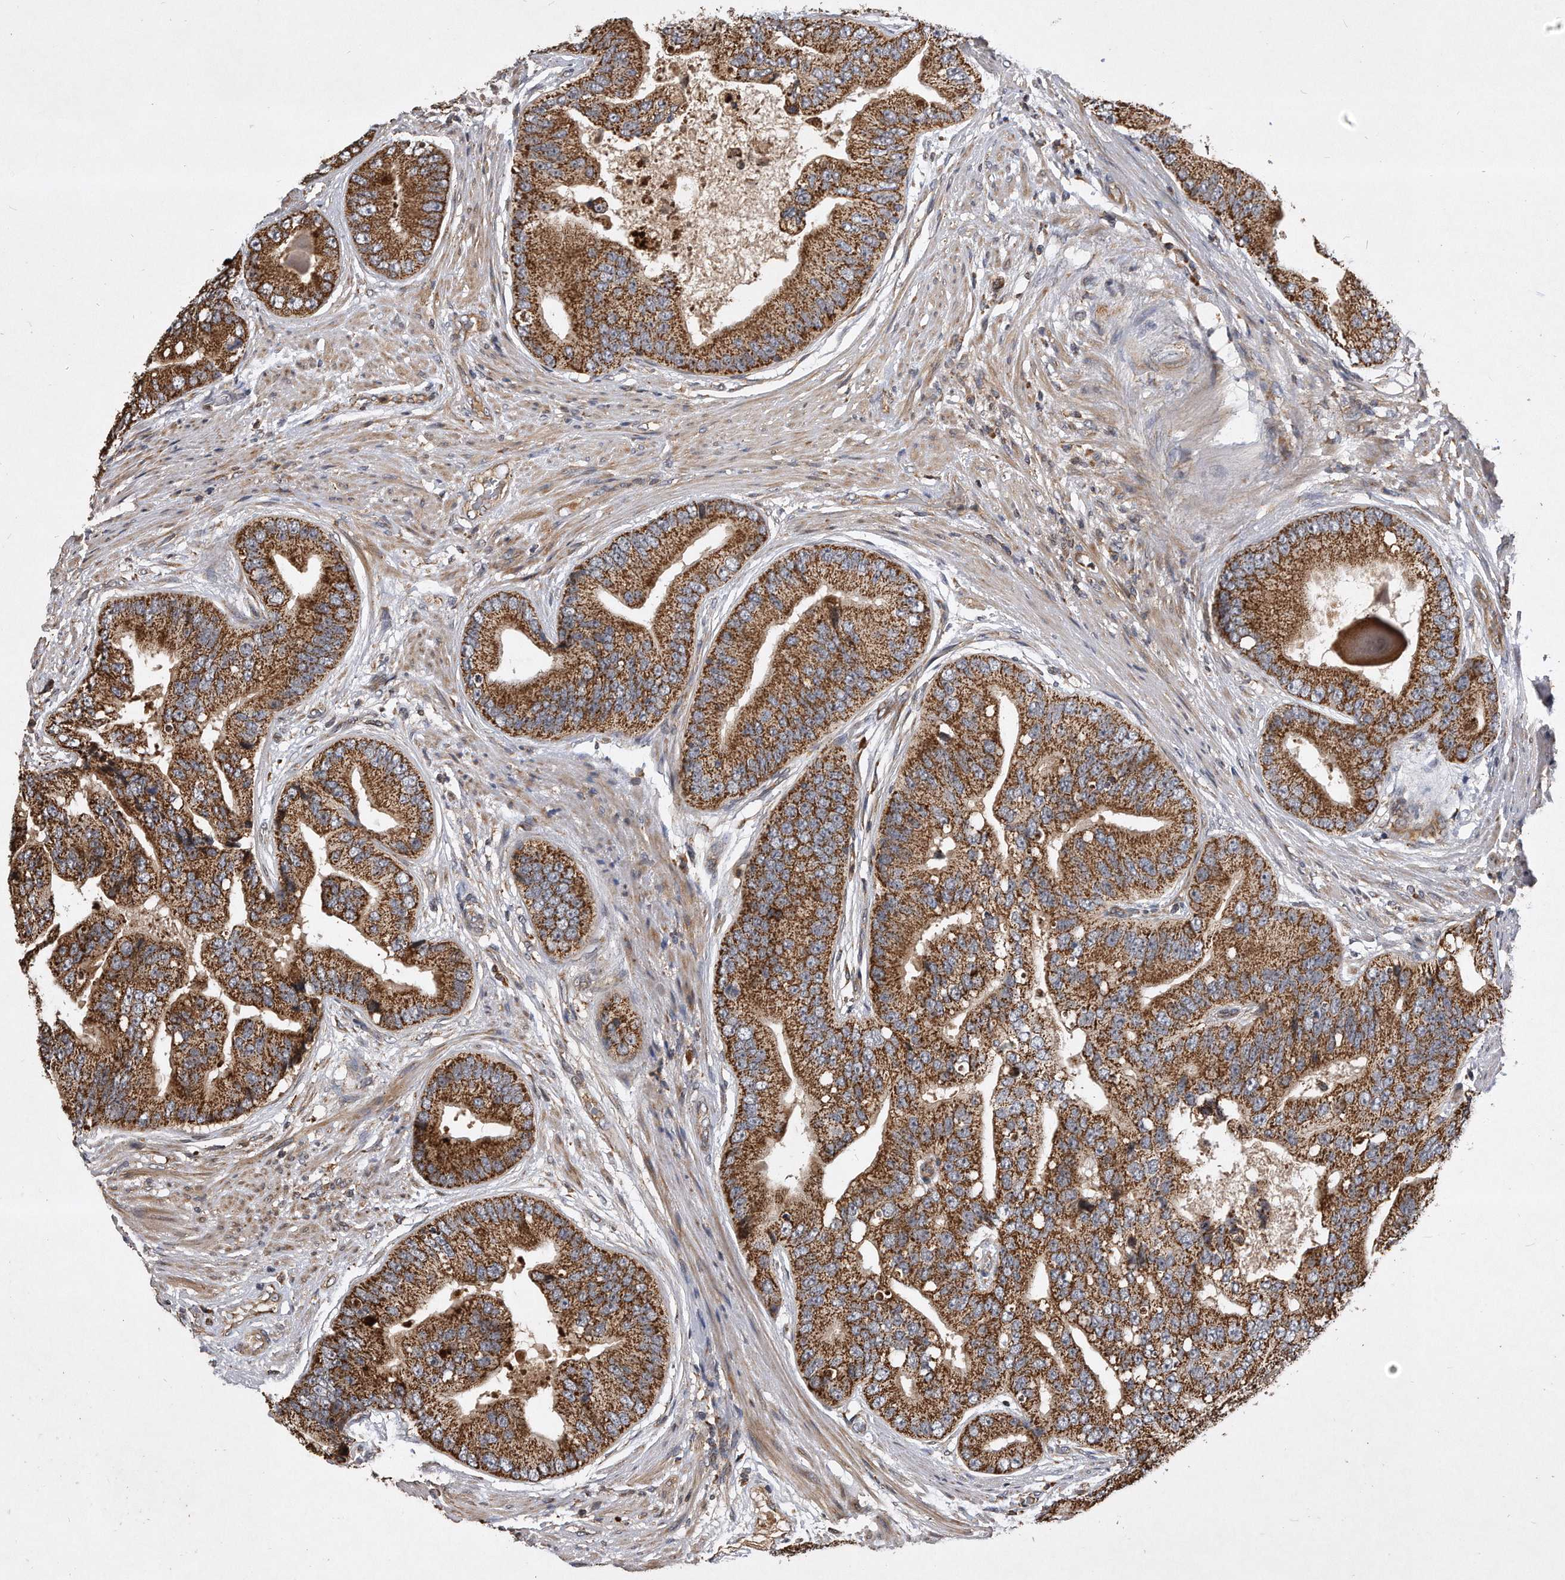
{"staining": {"intensity": "strong", "quantity": ">75%", "location": "cytoplasmic/membranous"}, "tissue": "prostate cancer", "cell_type": "Tumor cells", "image_type": "cancer", "snomed": [{"axis": "morphology", "description": "Adenocarcinoma, High grade"}, {"axis": "topography", "description": "Prostate"}], "caption": "Immunohistochemical staining of prostate cancer (adenocarcinoma (high-grade)) reveals strong cytoplasmic/membranous protein staining in approximately >75% of tumor cells.", "gene": "PPP5C", "patient": {"sex": "male", "age": 70}}